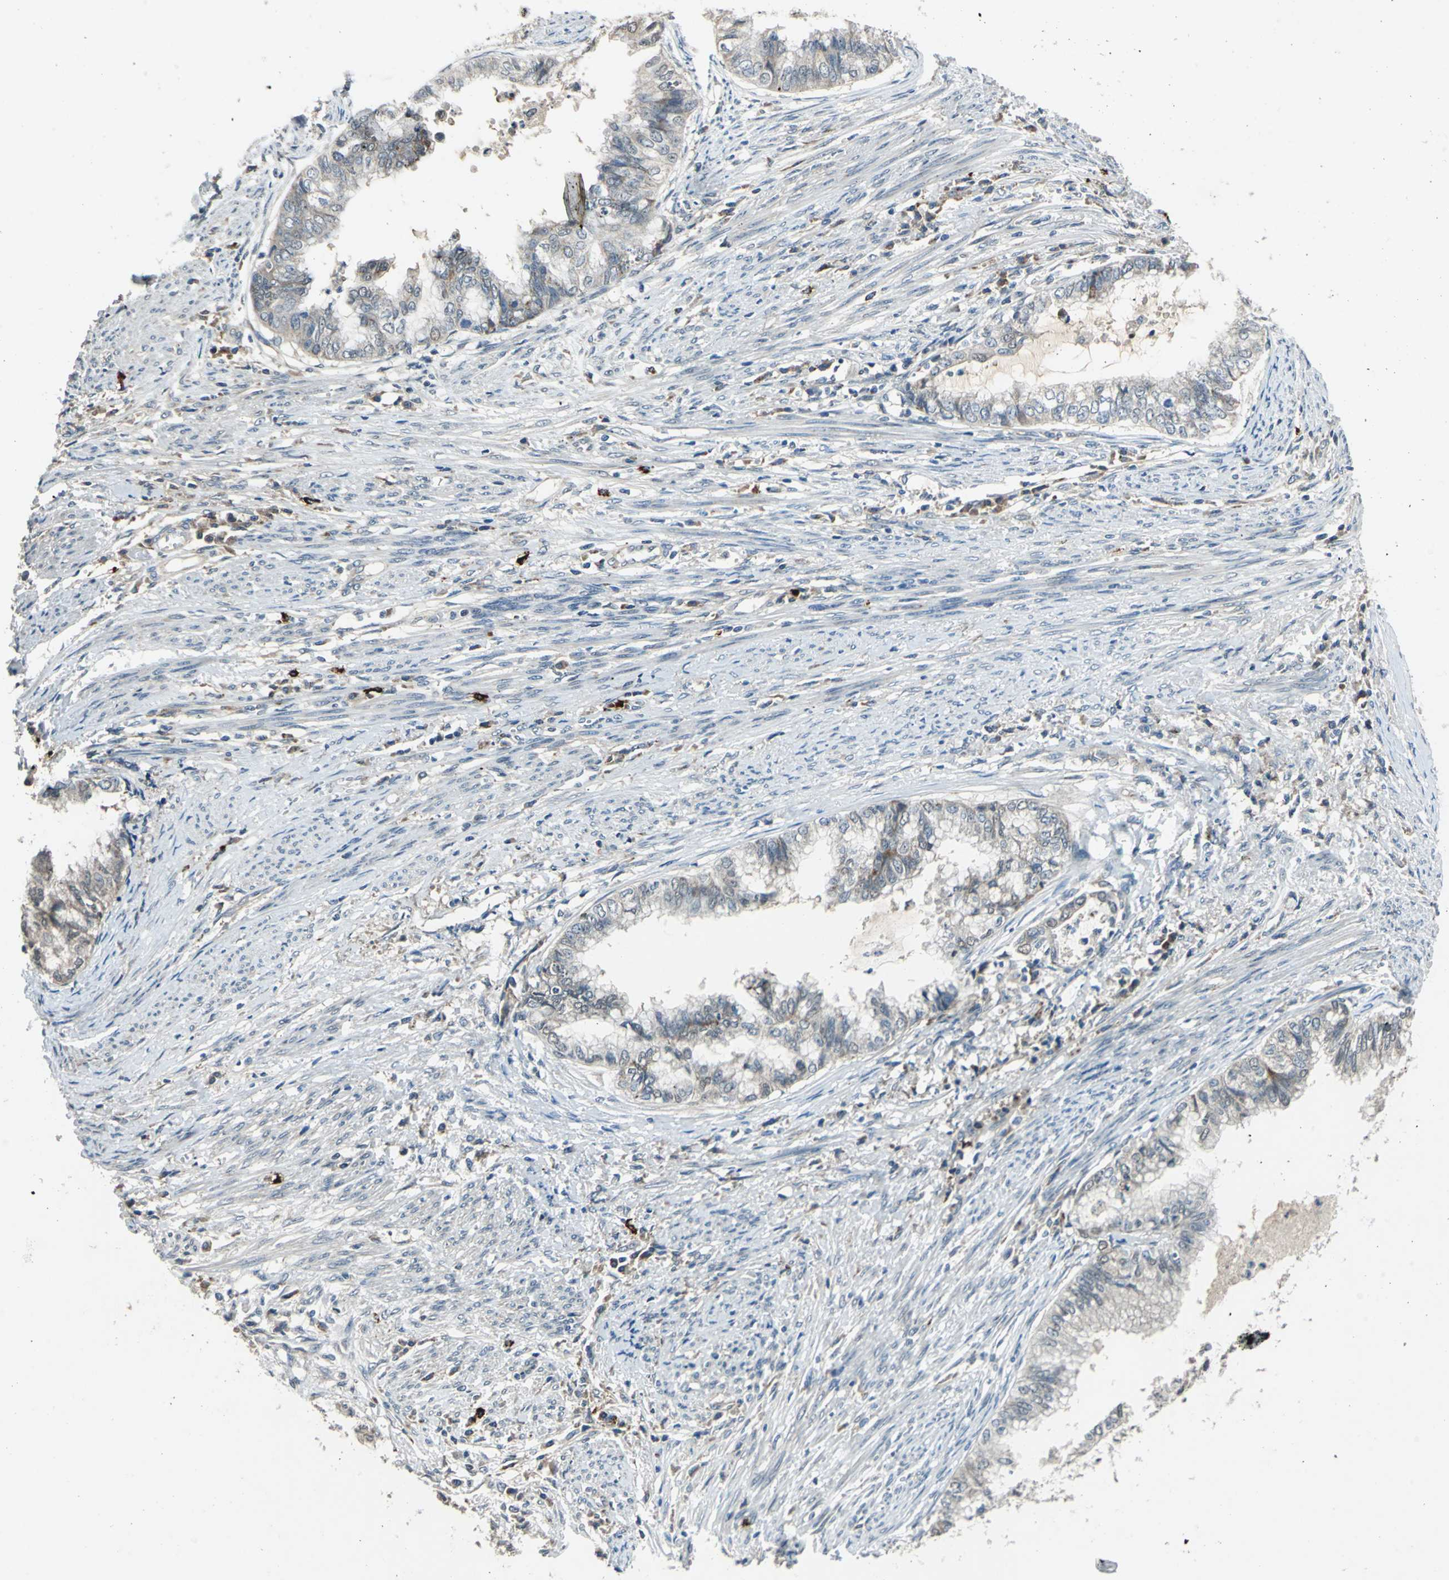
{"staining": {"intensity": "weak", "quantity": "<25%", "location": "cytoplasmic/membranous"}, "tissue": "endometrial cancer", "cell_type": "Tumor cells", "image_type": "cancer", "snomed": [{"axis": "morphology", "description": "Adenocarcinoma, NOS"}, {"axis": "topography", "description": "Endometrium"}], "caption": "Immunohistochemistry (IHC) micrograph of neoplastic tissue: adenocarcinoma (endometrial) stained with DAB (3,3'-diaminobenzidine) demonstrates no significant protein positivity in tumor cells.", "gene": "SLC19A2", "patient": {"sex": "female", "age": 79}}